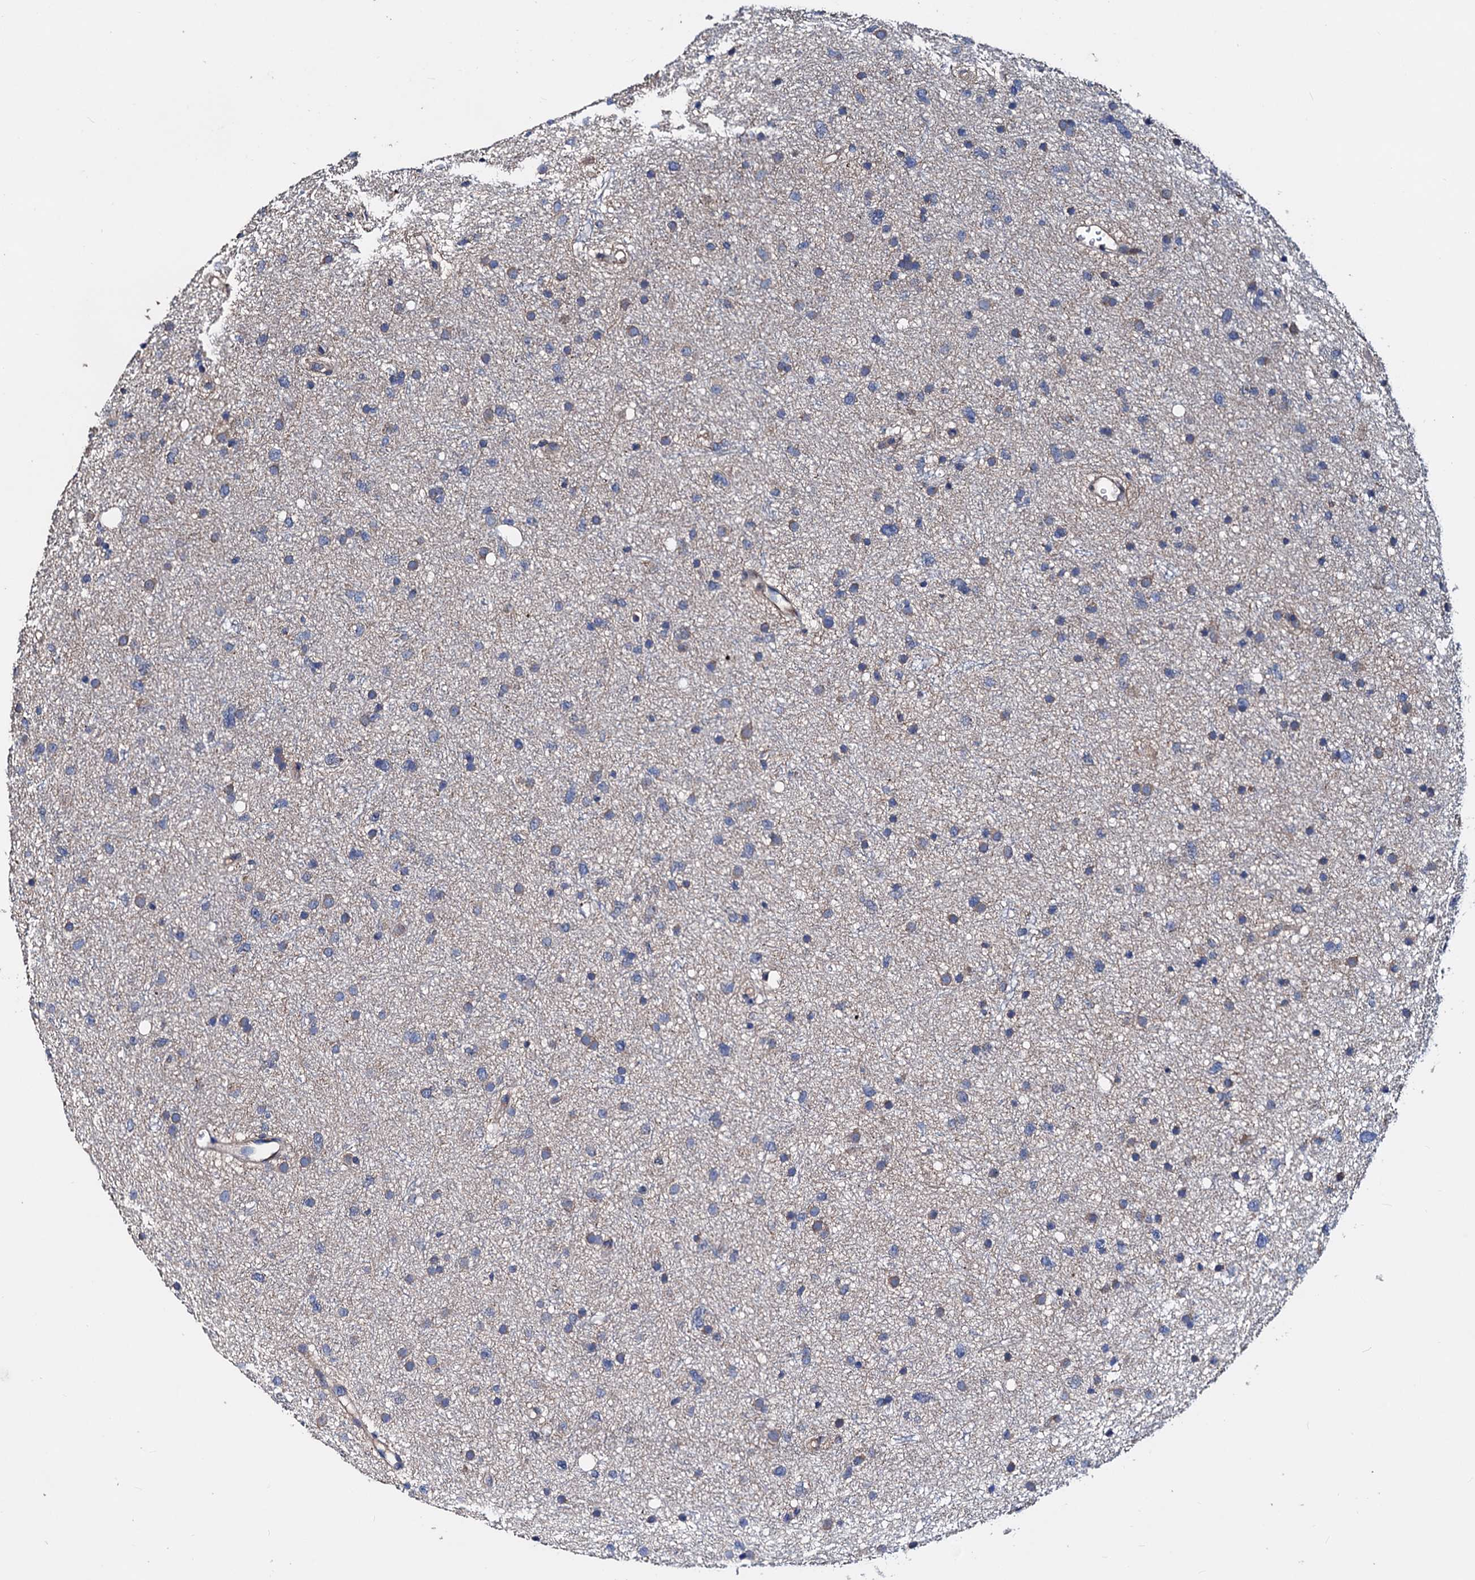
{"staining": {"intensity": "weak", "quantity": "<25%", "location": "cytoplasmic/membranous"}, "tissue": "glioma", "cell_type": "Tumor cells", "image_type": "cancer", "snomed": [{"axis": "morphology", "description": "Glioma, malignant, Low grade"}, {"axis": "topography", "description": "Cerebral cortex"}], "caption": "An immunohistochemistry (IHC) photomicrograph of glioma is shown. There is no staining in tumor cells of glioma.", "gene": "AKAP11", "patient": {"sex": "female", "age": 39}}